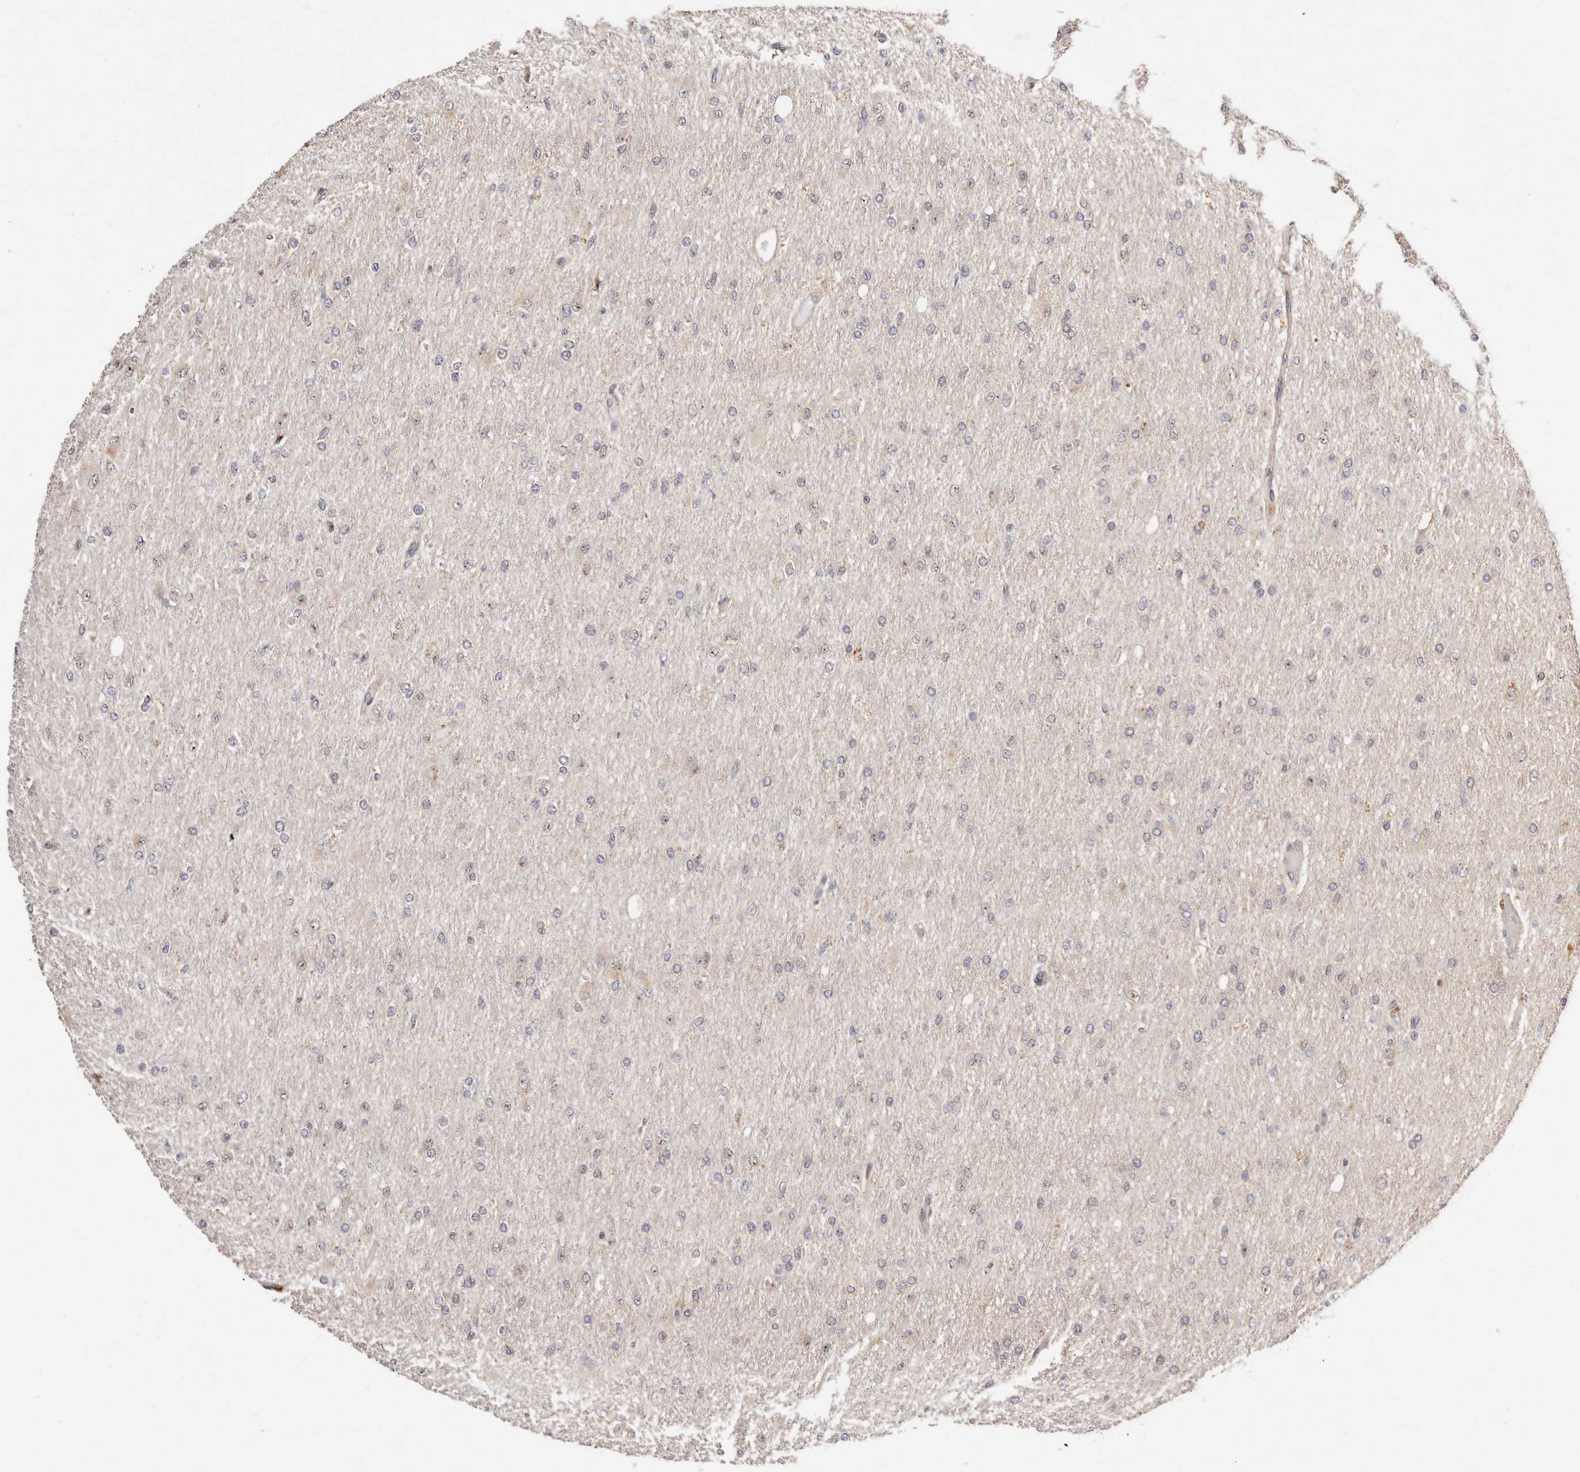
{"staining": {"intensity": "negative", "quantity": "none", "location": "none"}, "tissue": "glioma", "cell_type": "Tumor cells", "image_type": "cancer", "snomed": [{"axis": "morphology", "description": "Glioma, malignant, High grade"}, {"axis": "topography", "description": "Cerebral cortex"}], "caption": "Photomicrograph shows no significant protein positivity in tumor cells of high-grade glioma (malignant).", "gene": "USP33", "patient": {"sex": "female", "age": 36}}